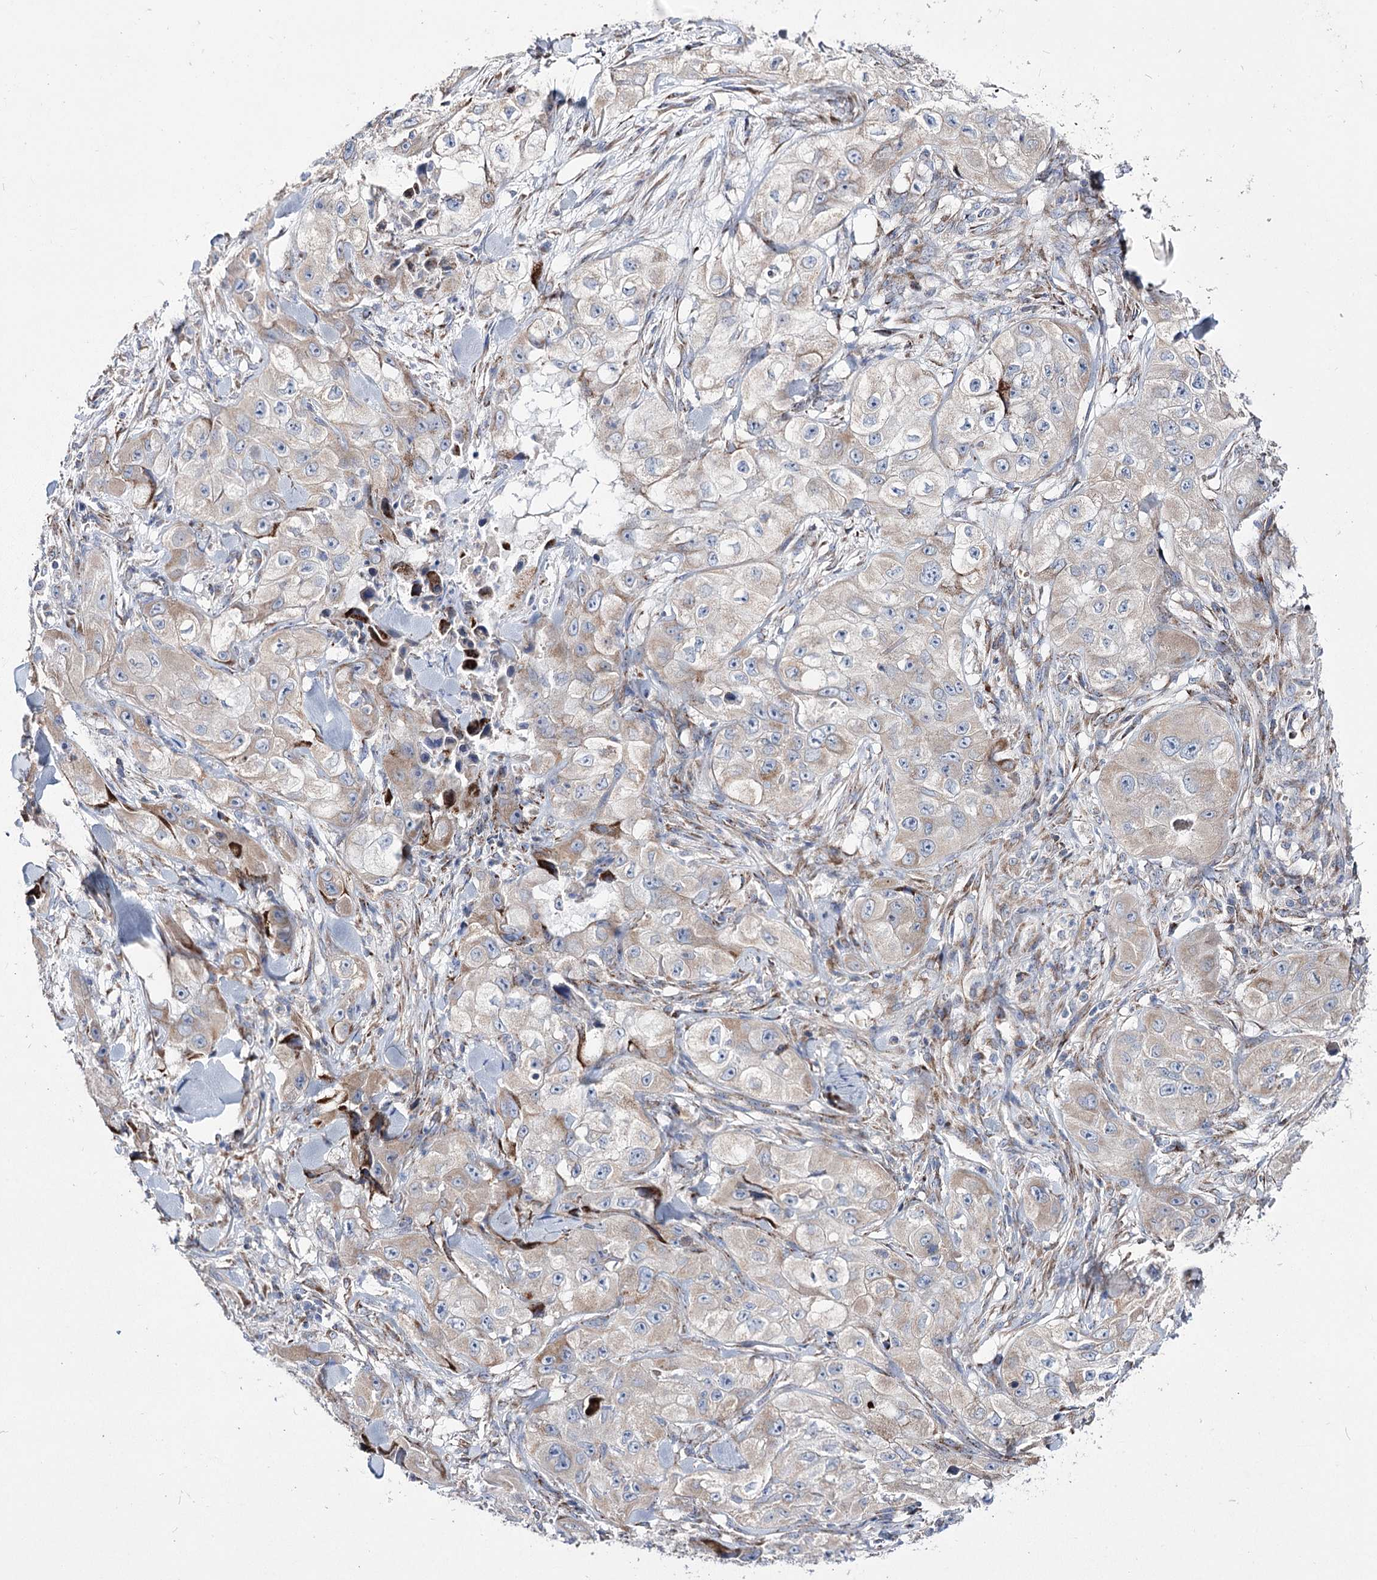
{"staining": {"intensity": "moderate", "quantity": "<25%", "location": "cytoplasmic/membranous"}, "tissue": "skin cancer", "cell_type": "Tumor cells", "image_type": "cancer", "snomed": [{"axis": "morphology", "description": "Squamous cell carcinoma, NOS"}, {"axis": "topography", "description": "Skin"}, {"axis": "topography", "description": "Subcutis"}], "caption": "Brown immunohistochemical staining in human skin squamous cell carcinoma displays moderate cytoplasmic/membranous positivity in approximately <25% of tumor cells.", "gene": "OSBPL5", "patient": {"sex": "male", "age": 73}}